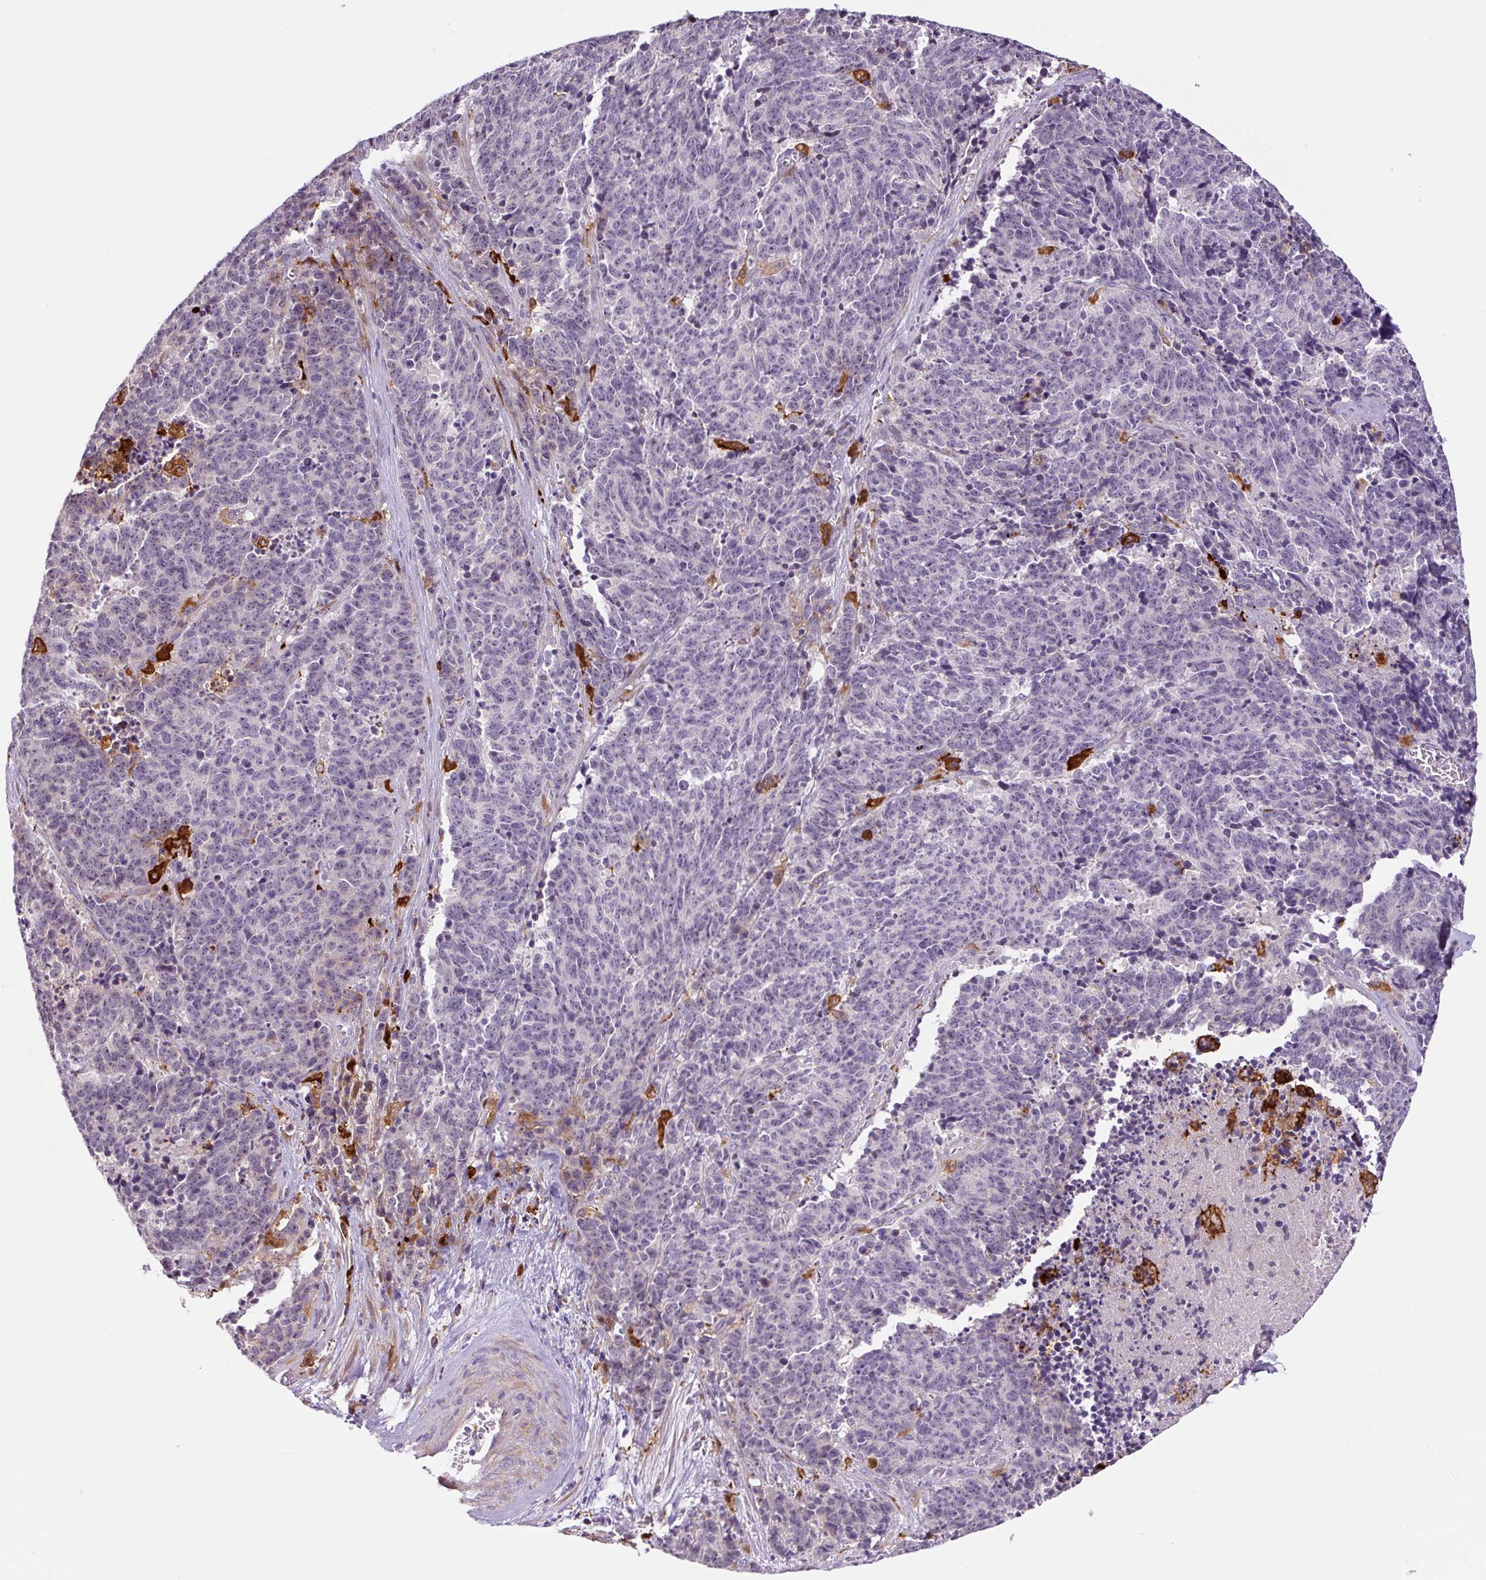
{"staining": {"intensity": "negative", "quantity": "none", "location": "none"}, "tissue": "cervical cancer", "cell_type": "Tumor cells", "image_type": "cancer", "snomed": [{"axis": "morphology", "description": "Squamous cell carcinoma, NOS"}, {"axis": "topography", "description": "Cervix"}], "caption": "This is an IHC image of squamous cell carcinoma (cervical). There is no staining in tumor cells.", "gene": "FUT10", "patient": {"sex": "female", "age": 29}}